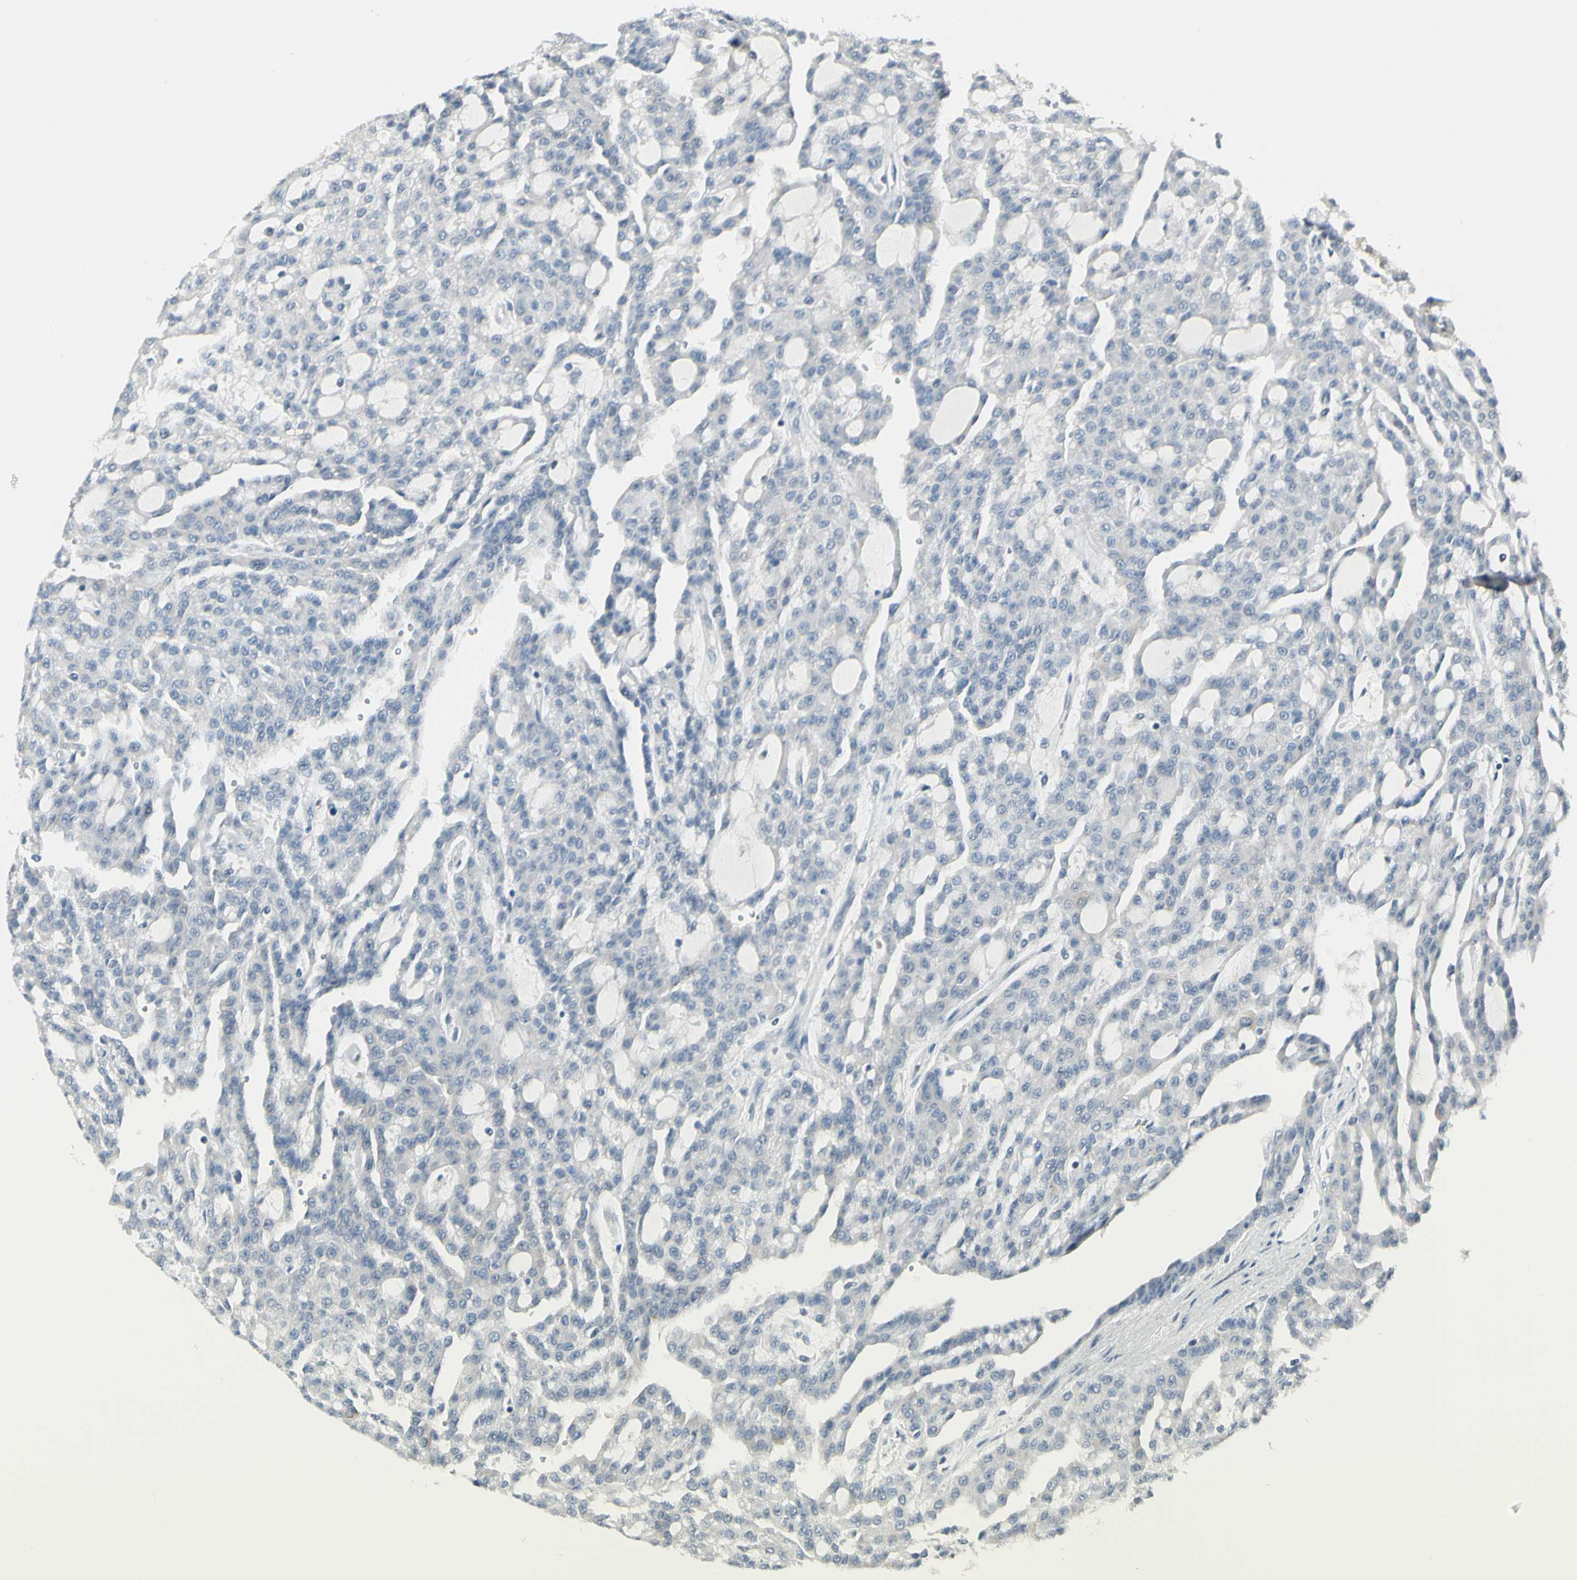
{"staining": {"intensity": "negative", "quantity": "none", "location": "none"}, "tissue": "renal cancer", "cell_type": "Tumor cells", "image_type": "cancer", "snomed": [{"axis": "morphology", "description": "Adenocarcinoma, NOS"}, {"axis": "topography", "description": "Kidney"}], "caption": "DAB (3,3'-diaminobenzidine) immunohistochemical staining of adenocarcinoma (renal) displays no significant staining in tumor cells.", "gene": "CCNB2", "patient": {"sex": "male", "age": 63}}